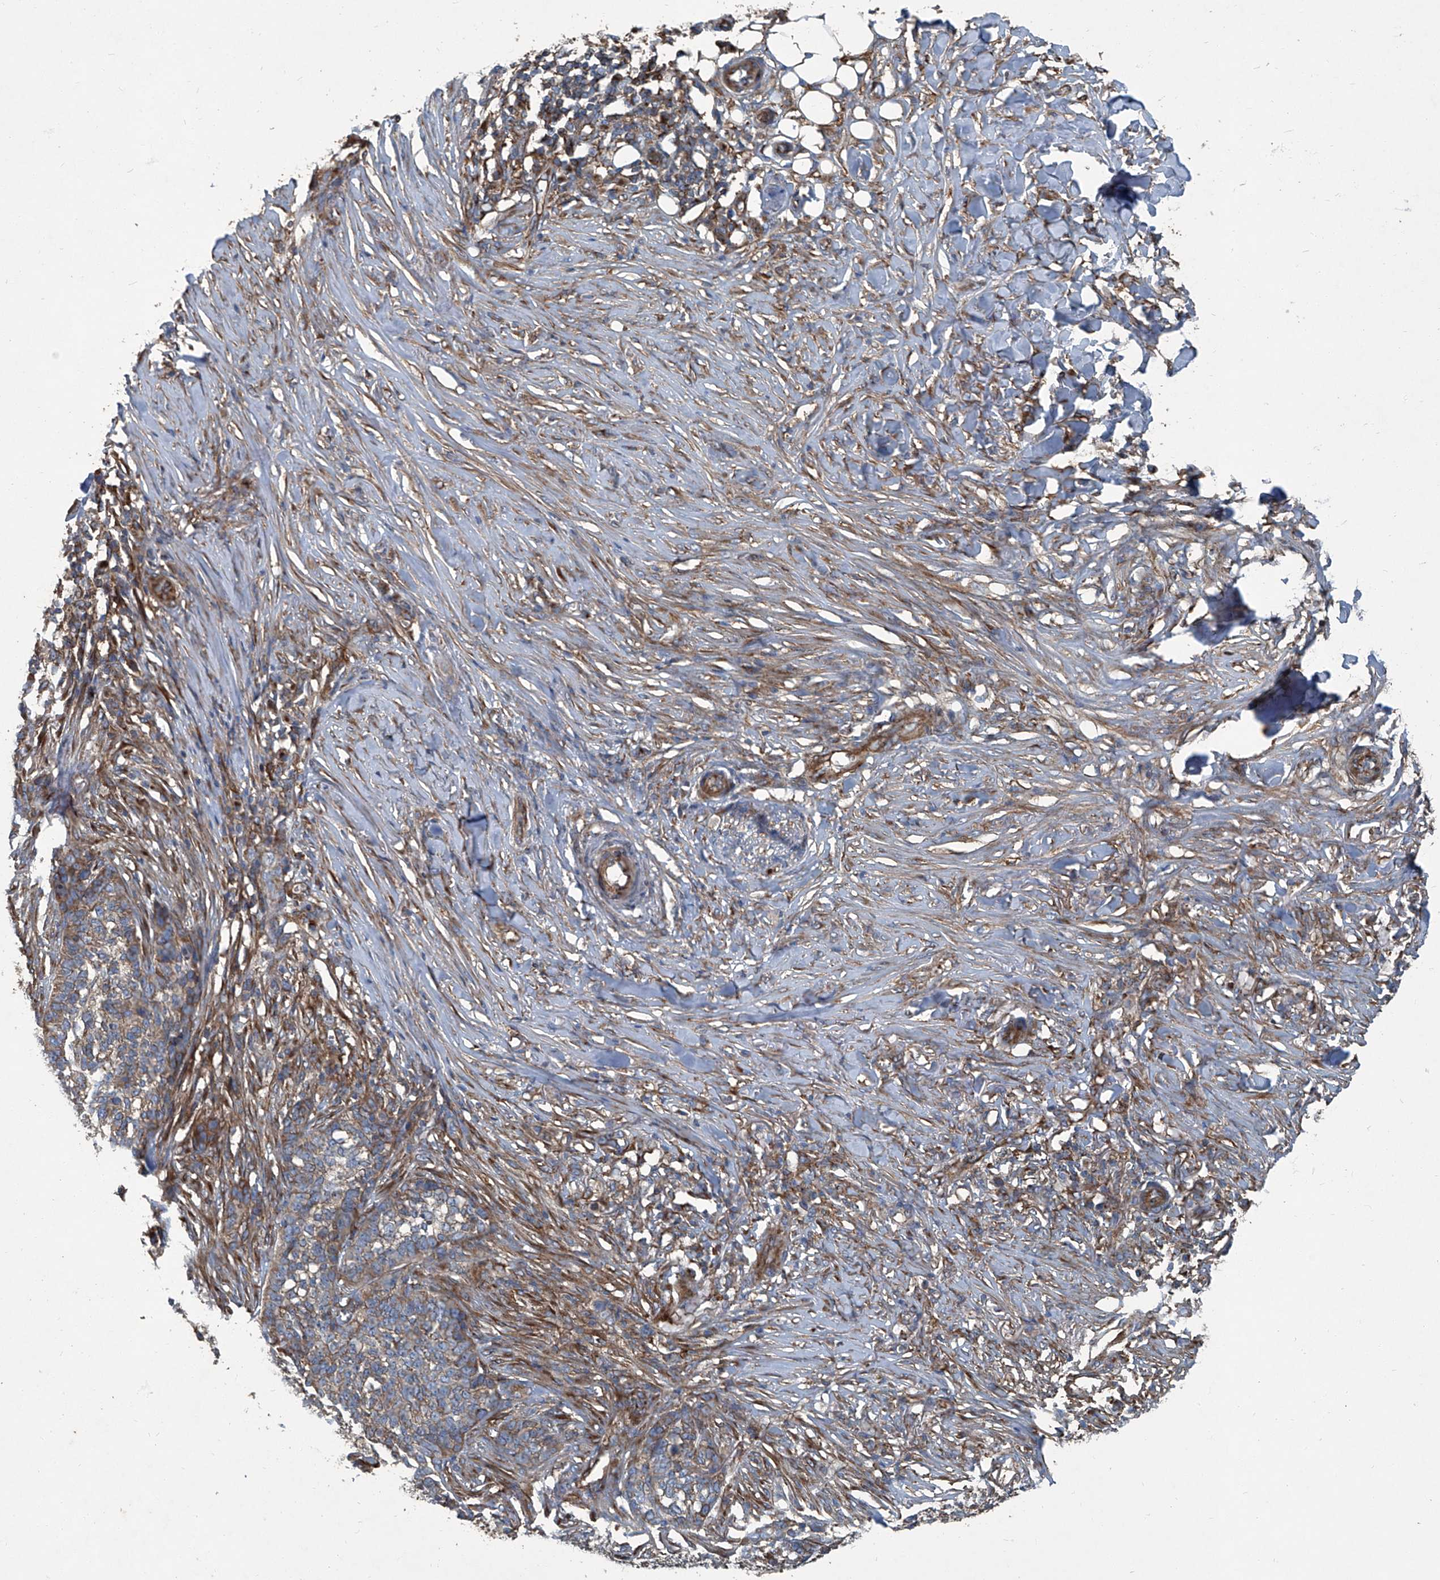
{"staining": {"intensity": "moderate", "quantity": ">75%", "location": "cytoplasmic/membranous"}, "tissue": "skin cancer", "cell_type": "Tumor cells", "image_type": "cancer", "snomed": [{"axis": "morphology", "description": "Basal cell carcinoma"}, {"axis": "topography", "description": "Skin"}], "caption": "Skin basal cell carcinoma stained with a protein marker shows moderate staining in tumor cells.", "gene": "PIGH", "patient": {"sex": "male", "age": 85}}